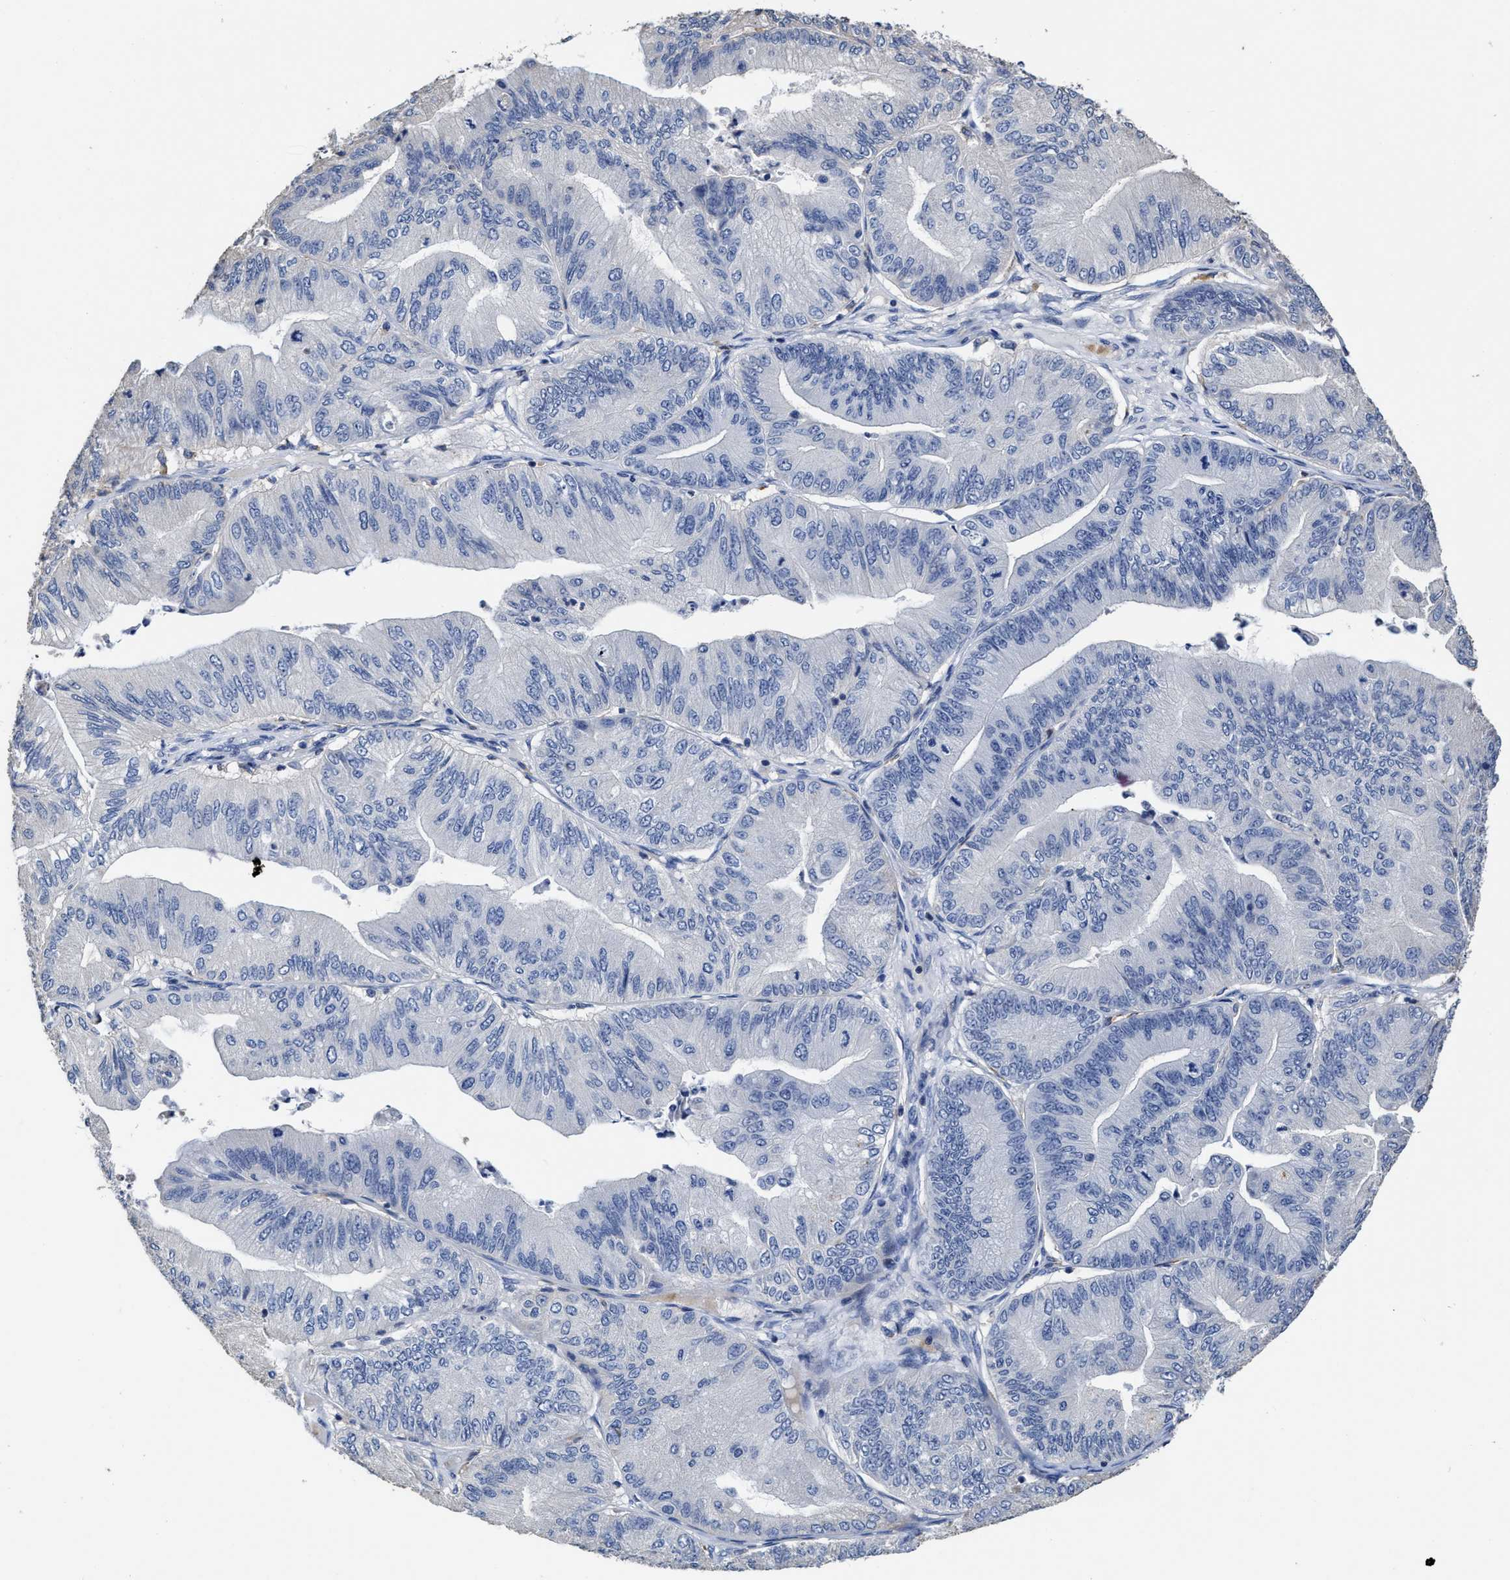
{"staining": {"intensity": "negative", "quantity": "none", "location": "none"}, "tissue": "ovarian cancer", "cell_type": "Tumor cells", "image_type": "cancer", "snomed": [{"axis": "morphology", "description": "Cystadenocarcinoma, mucinous, NOS"}, {"axis": "topography", "description": "Ovary"}], "caption": "DAB immunohistochemical staining of ovarian cancer (mucinous cystadenocarcinoma) exhibits no significant positivity in tumor cells.", "gene": "ZFAT", "patient": {"sex": "female", "age": 61}}